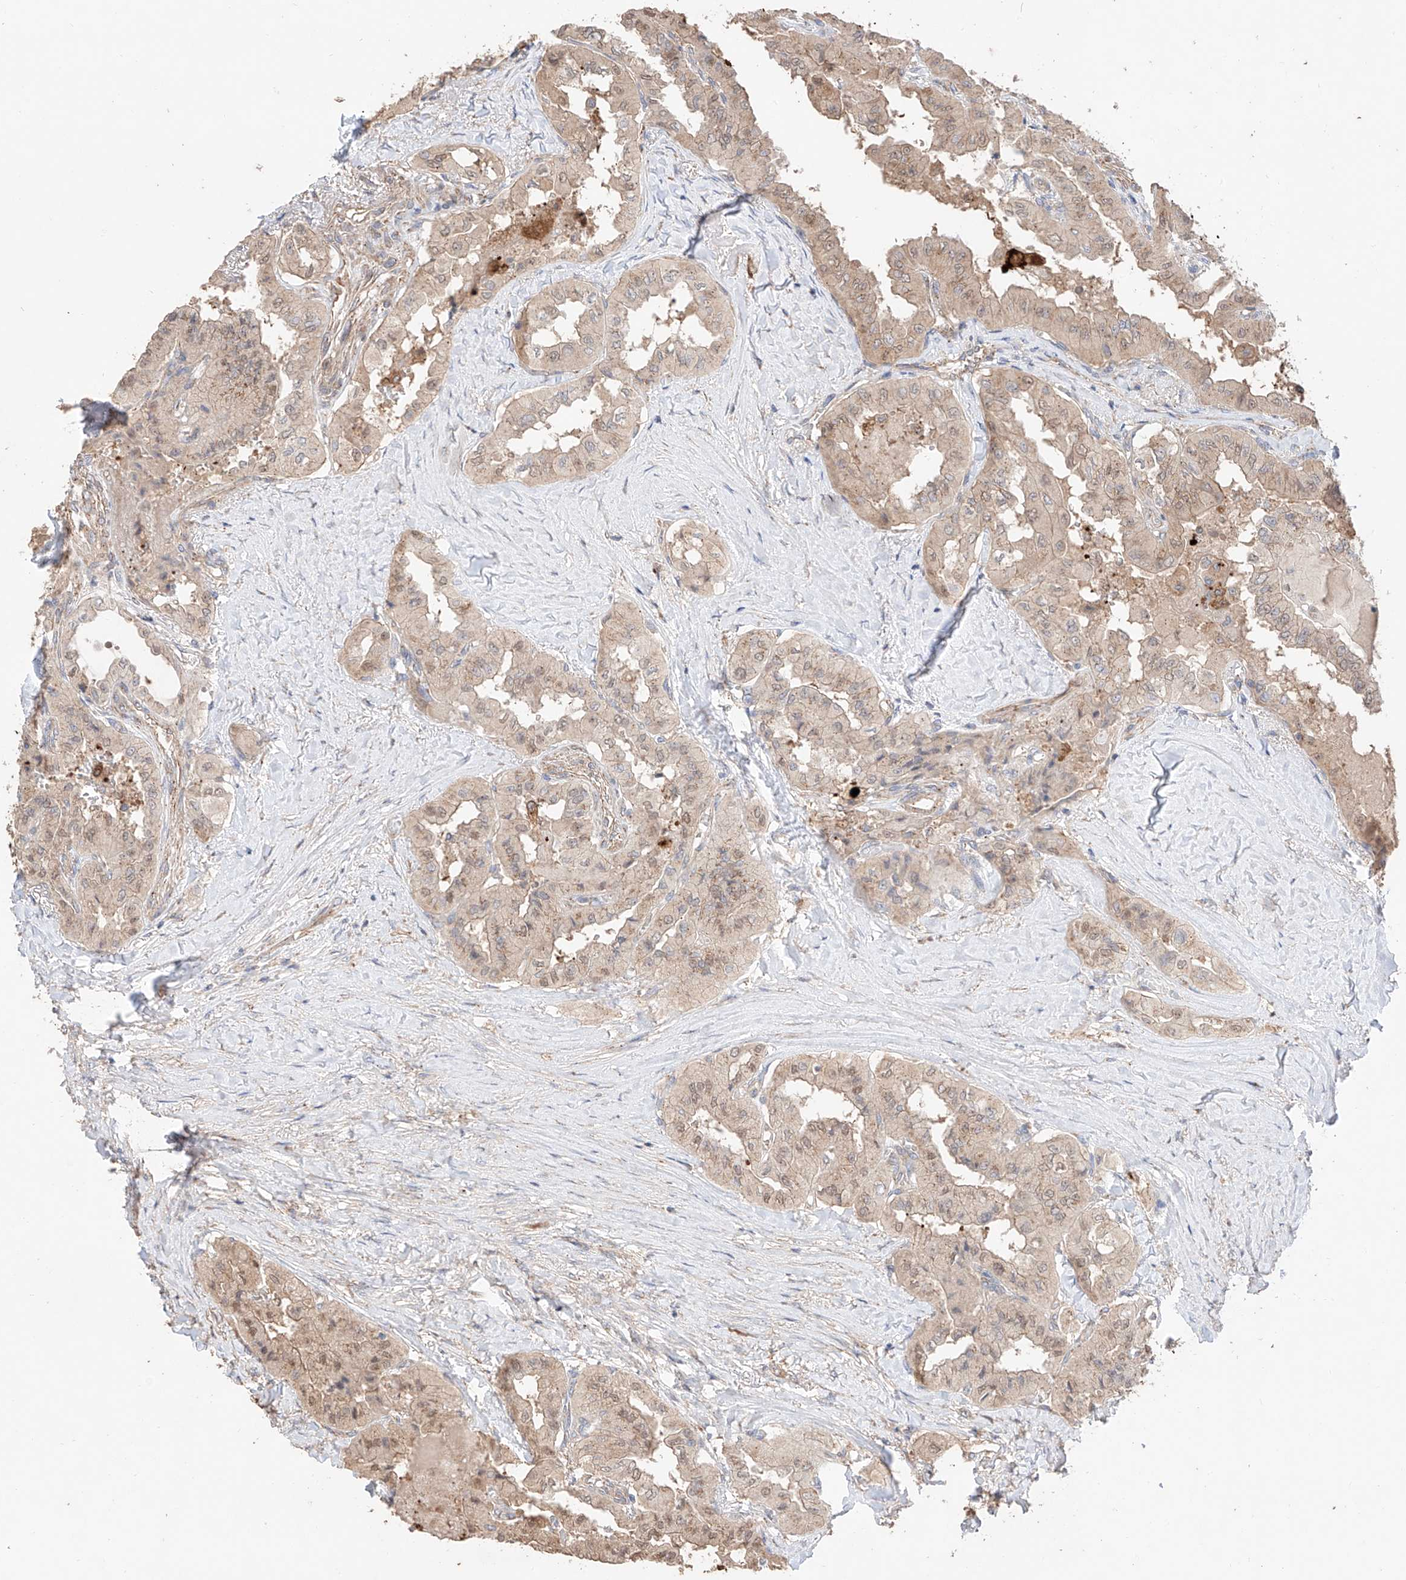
{"staining": {"intensity": "weak", "quantity": ">75%", "location": "cytoplasmic/membranous,nuclear"}, "tissue": "thyroid cancer", "cell_type": "Tumor cells", "image_type": "cancer", "snomed": [{"axis": "morphology", "description": "Papillary adenocarcinoma, NOS"}, {"axis": "topography", "description": "Thyroid gland"}], "caption": "Thyroid cancer stained with a brown dye displays weak cytoplasmic/membranous and nuclear positive expression in approximately >75% of tumor cells.", "gene": "MOSPD1", "patient": {"sex": "female", "age": 59}}